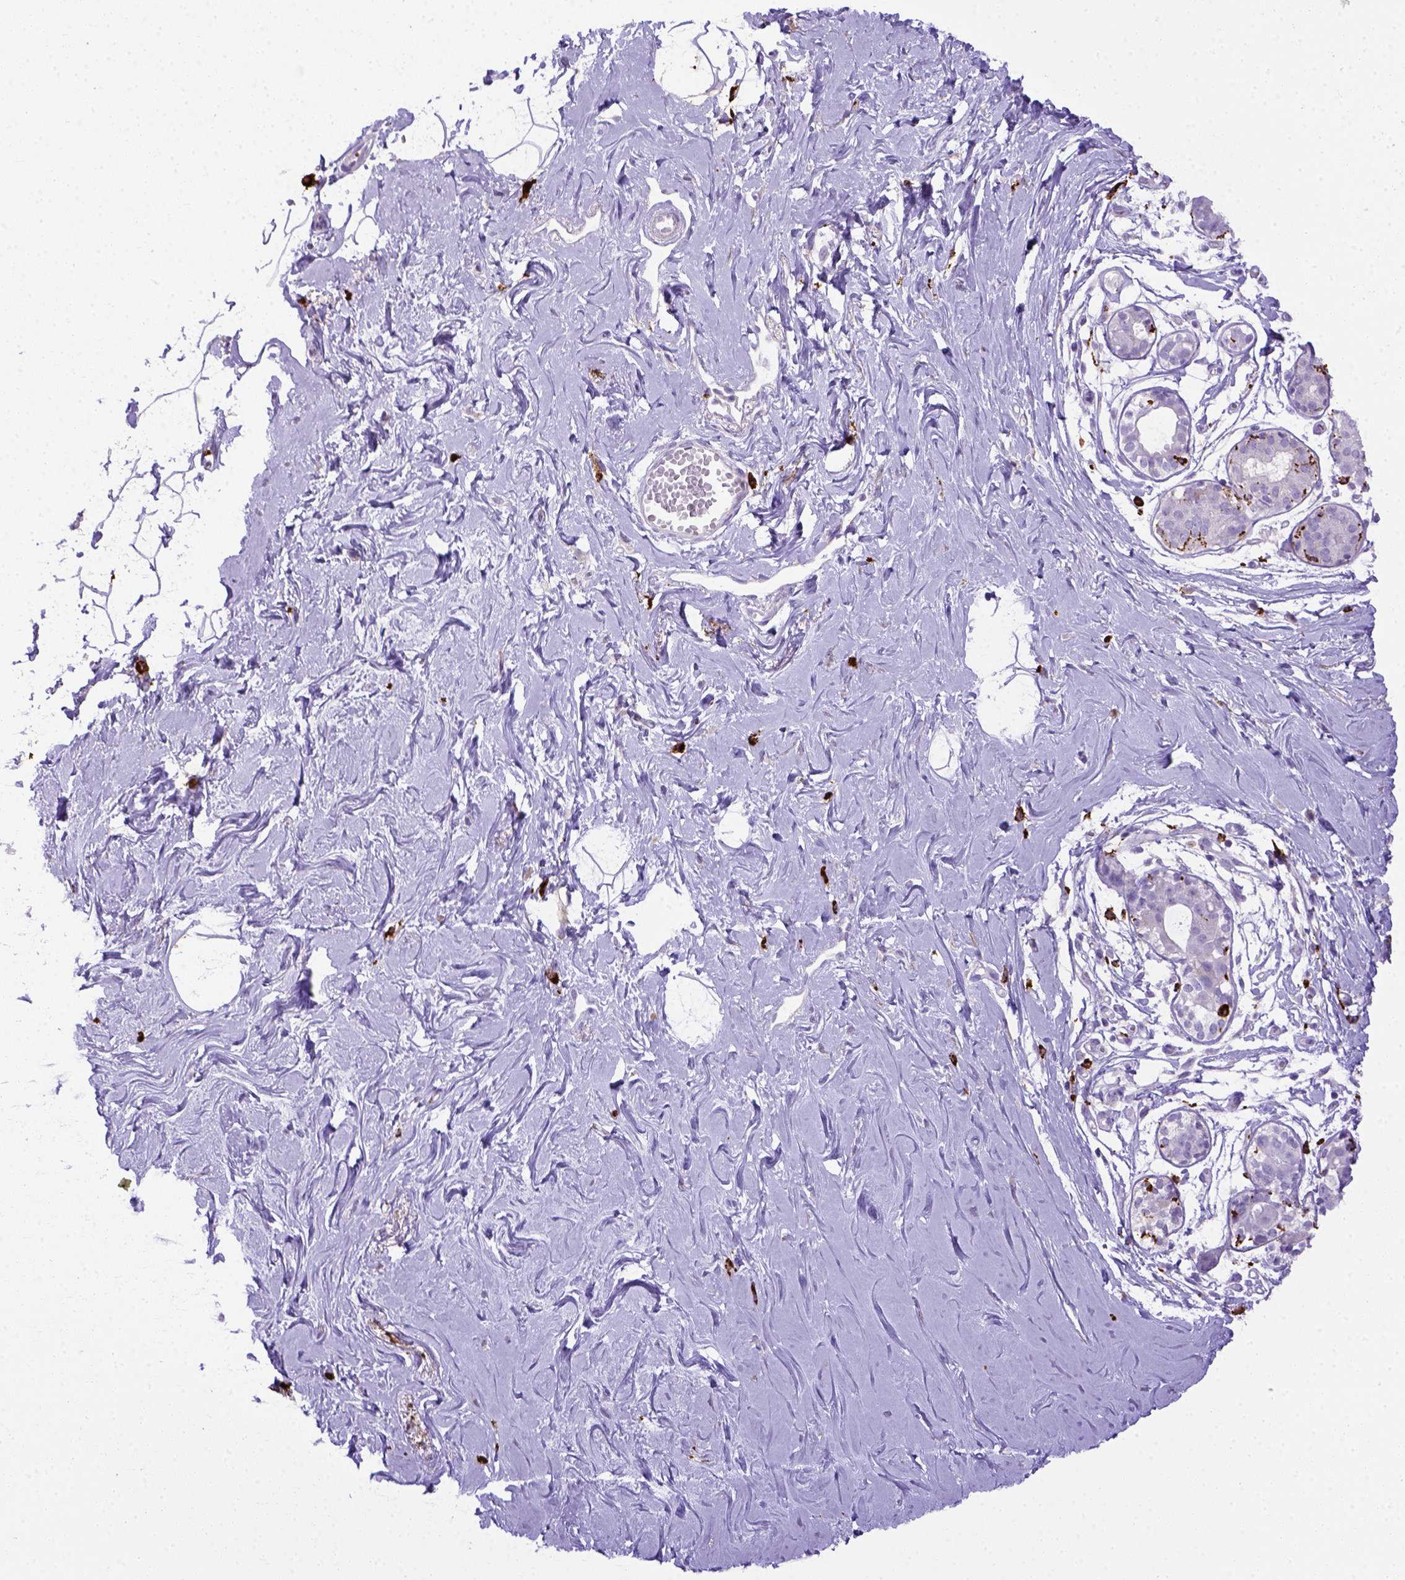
{"staining": {"intensity": "negative", "quantity": "none", "location": "none"}, "tissue": "breast", "cell_type": "Adipocytes", "image_type": "normal", "snomed": [{"axis": "morphology", "description": "Normal tissue, NOS"}, {"axis": "topography", "description": "Breast"}], "caption": "Micrograph shows no protein positivity in adipocytes of unremarkable breast.", "gene": "CD68", "patient": {"sex": "female", "age": 49}}